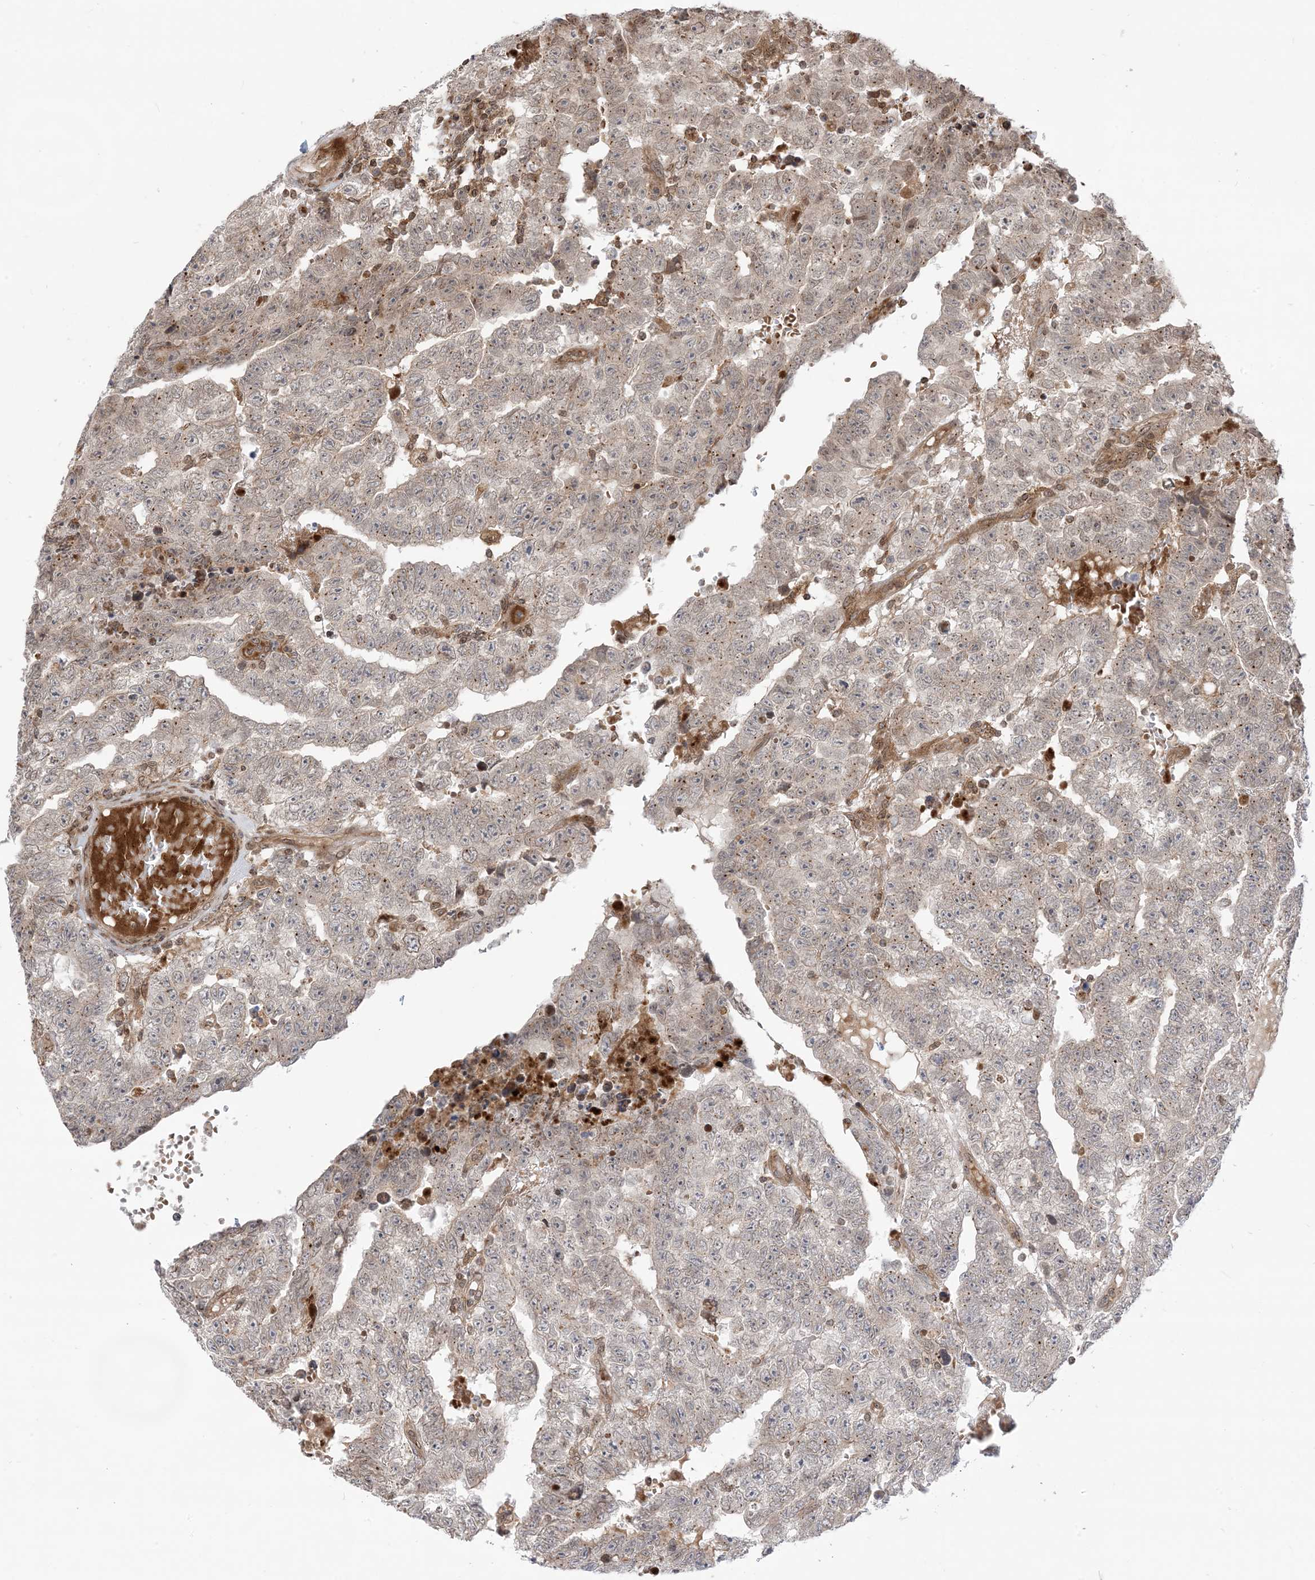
{"staining": {"intensity": "weak", "quantity": "<25%", "location": "cytoplasmic/membranous"}, "tissue": "testis cancer", "cell_type": "Tumor cells", "image_type": "cancer", "snomed": [{"axis": "morphology", "description": "Carcinoma, Embryonal, NOS"}, {"axis": "topography", "description": "Testis"}], "caption": "This is an immunohistochemistry histopathology image of testis cancer (embryonal carcinoma). There is no positivity in tumor cells.", "gene": "CASP4", "patient": {"sex": "male", "age": 25}}